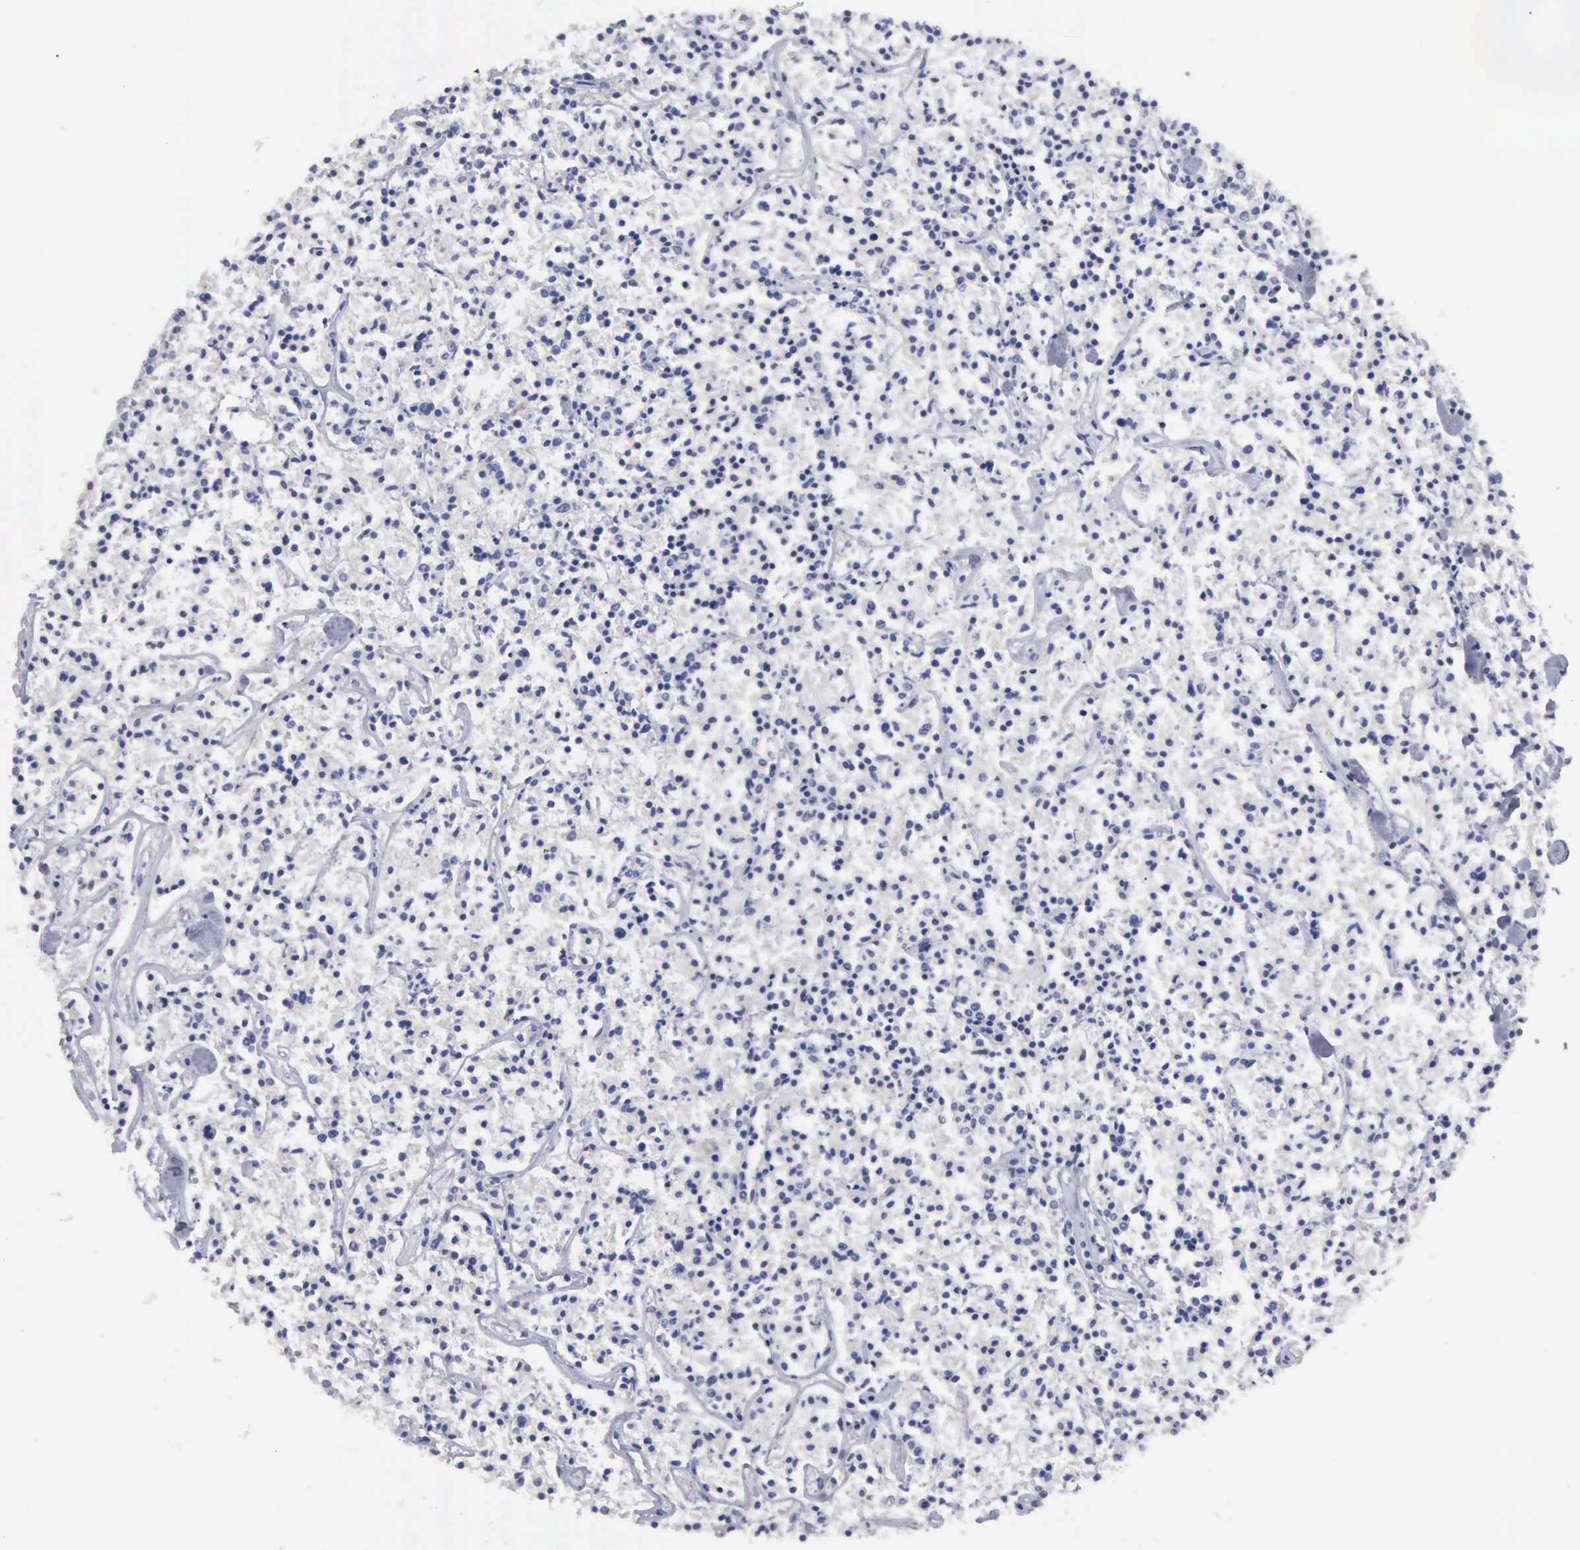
{"staining": {"intensity": "negative", "quantity": "none", "location": "none"}, "tissue": "lymphoma", "cell_type": "Tumor cells", "image_type": "cancer", "snomed": [{"axis": "morphology", "description": "Malignant lymphoma, non-Hodgkin's type, Low grade"}, {"axis": "topography", "description": "Small intestine"}], "caption": "The IHC histopathology image has no significant expression in tumor cells of lymphoma tissue.", "gene": "G6PD", "patient": {"sex": "female", "age": 59}}